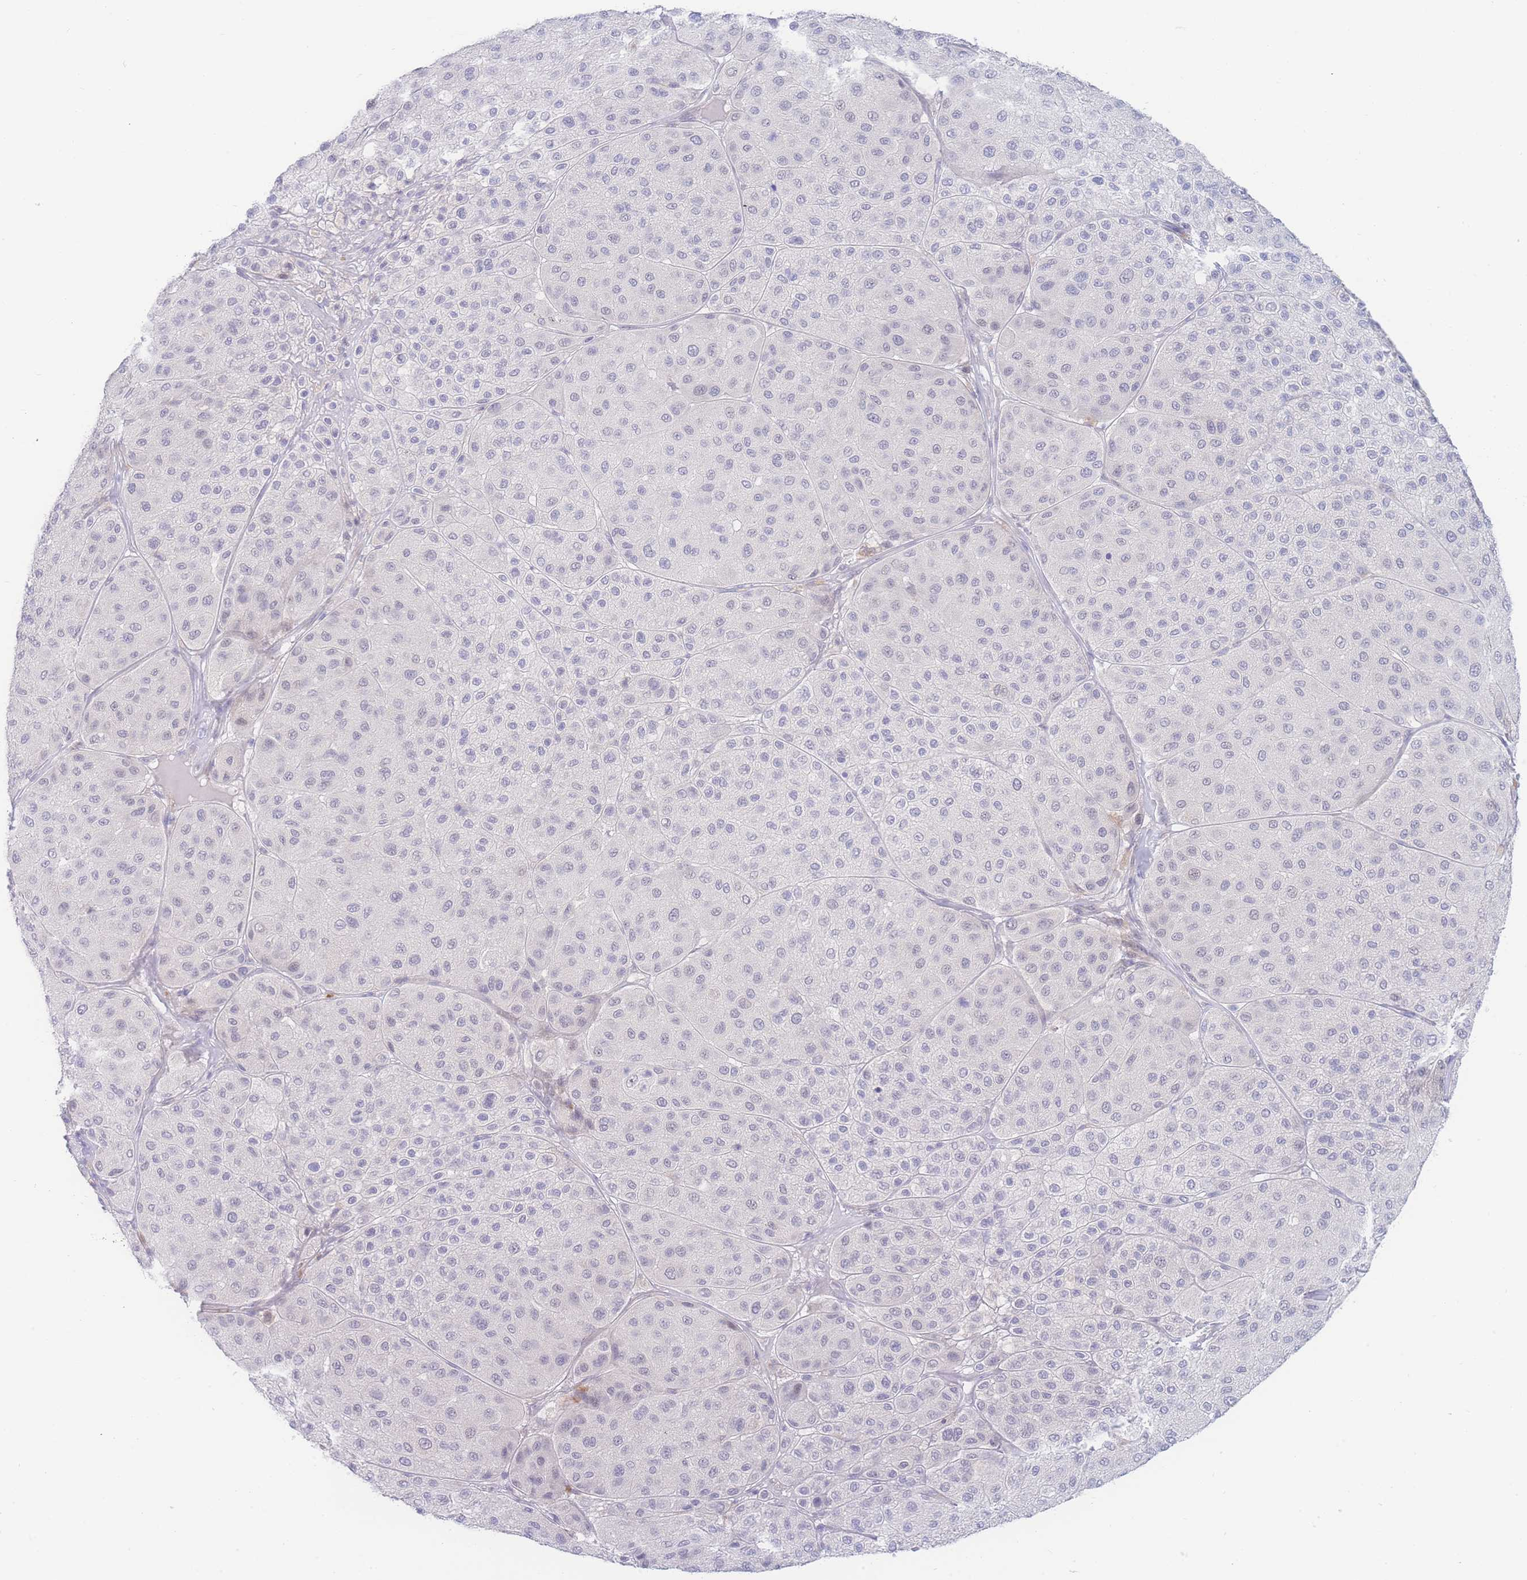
{"staining": {"intensity": "negative", "quantity": "none", "location": "none"}, "tissue": "melanoma", "cell_type": "Tumor cells", "image_type": "cancer", "snomed": [{"axis": "morphology", "description": "Malignant melanoma, Metastatic site"}, {"axis": "topography", "description": "Smooth muscle"}], "caption": "Tumor cells are negative for protein expression in human melanoma.", "gene": "PRSS22", "patient": {"sex": "male", "age": 41}}